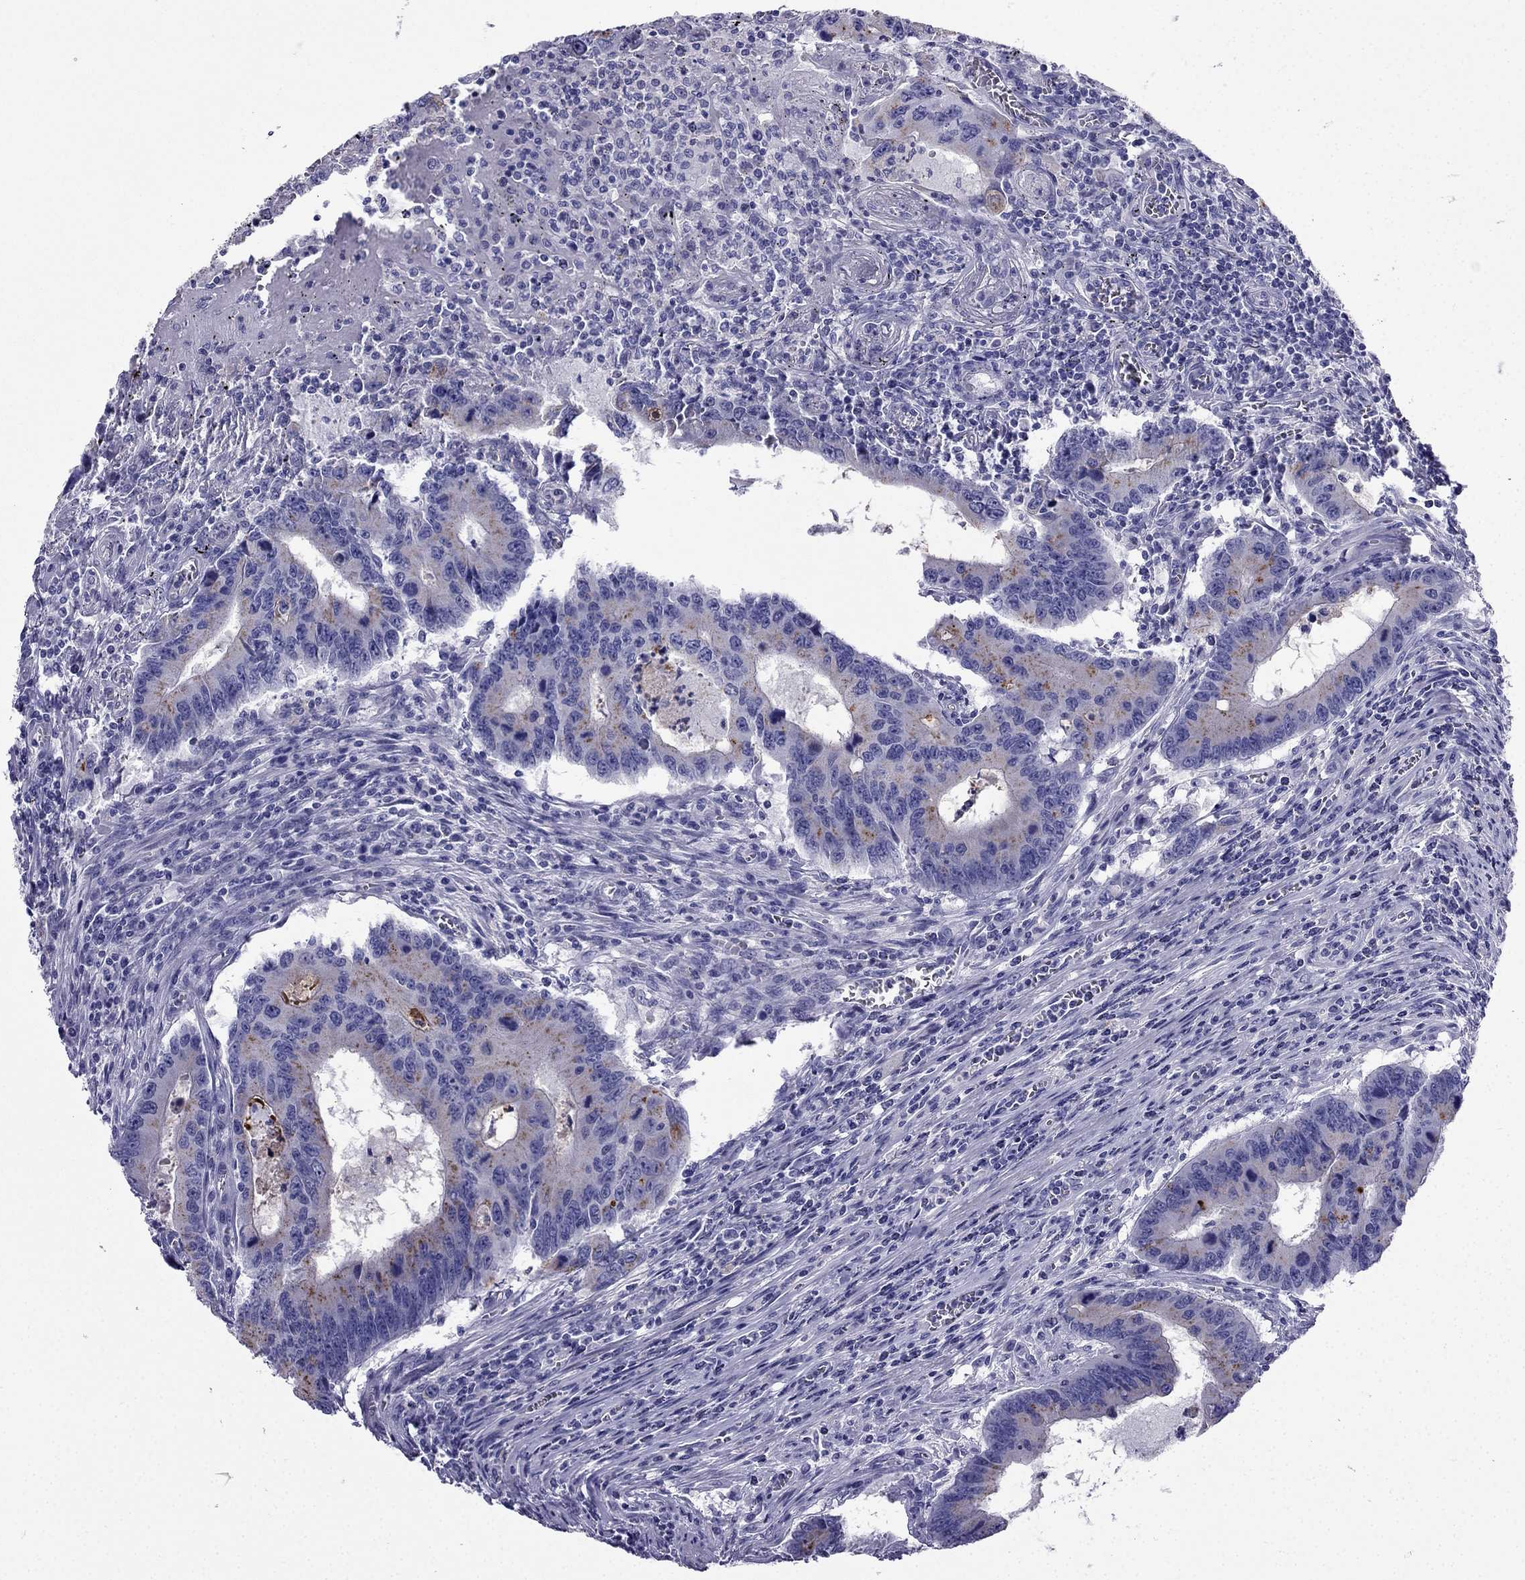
{"staining": {"intensity": "weak", "quantity": "<25%", "location": "cytoplasmic/membranous"}, "tissue": "colorectal cancer", "cell_type": "Tumor cells", "image_type": "cancer", "snomed": [{"axis": "morphology", "description": "Adenocarcinoma, NOS"}, {"axis": "topography", "description": "Colon"}], "caption": "This photomicrograph is of adenocarcinoma (colorectal) stained with IHC to label a protein in brown with the nuclei are counter-stained blue. There is no expression in tumor cells.", "gene": "PTH", "patient": {"sex": "male", "age": 53}}